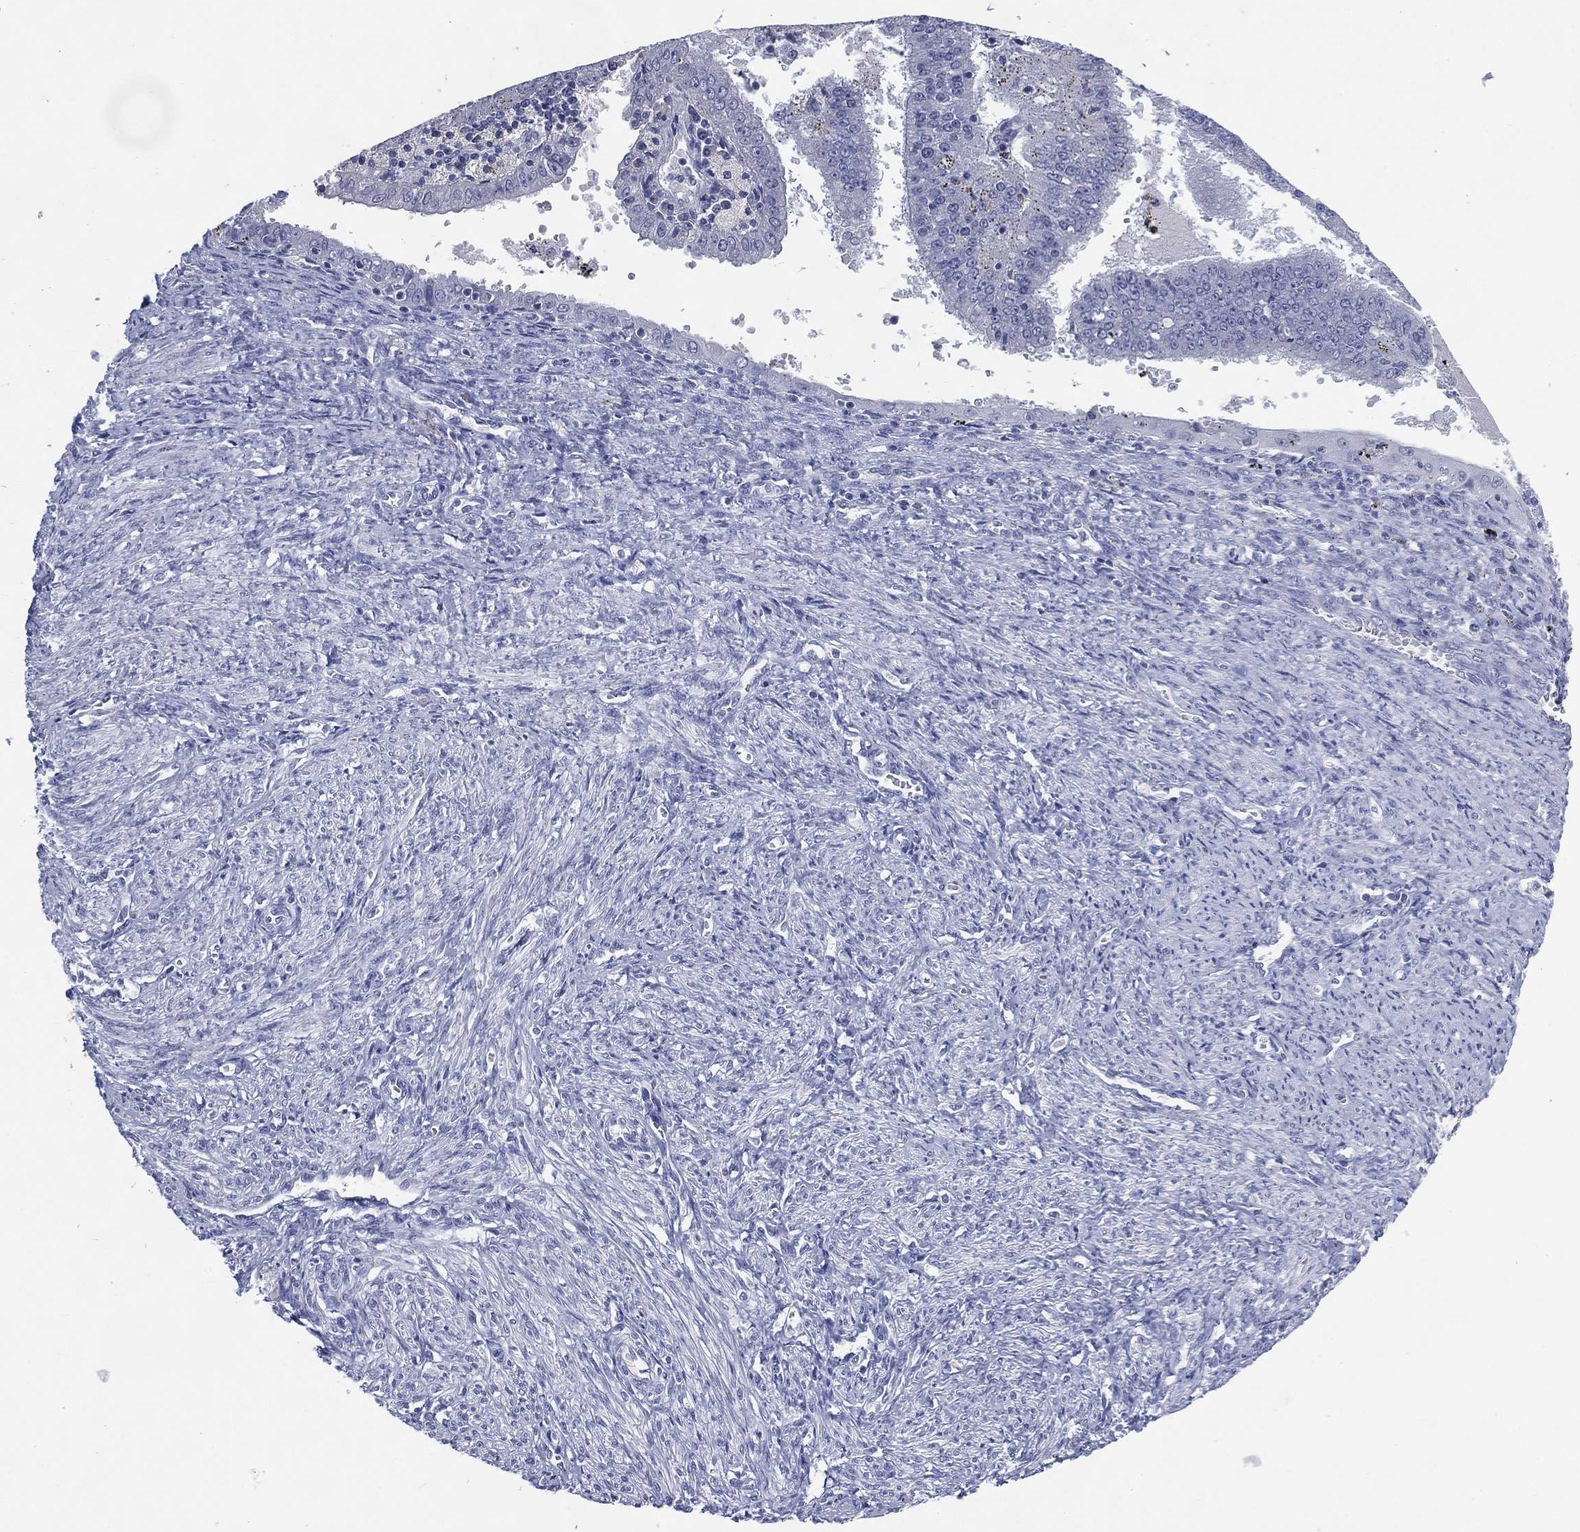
{"staining": {"intensity": "negative", "quantity": "none", "location": "none"}, "tissue": "endometrial cancer", "cell_type": "Tumor cells", "image_type": "cancer", "snomed": [{"axis": "morphology", "description": "Adenocarcinoma, NOS"}, {"axis": "topography", "description": "Endometrium"}], "caption": "Immunohistochemical staining of human adenocarcinoma (endometrial) demonstrates no significant staining in tumor cells.", "gene": "KRT35", "patient": {"sex": "female", "age": 66}}